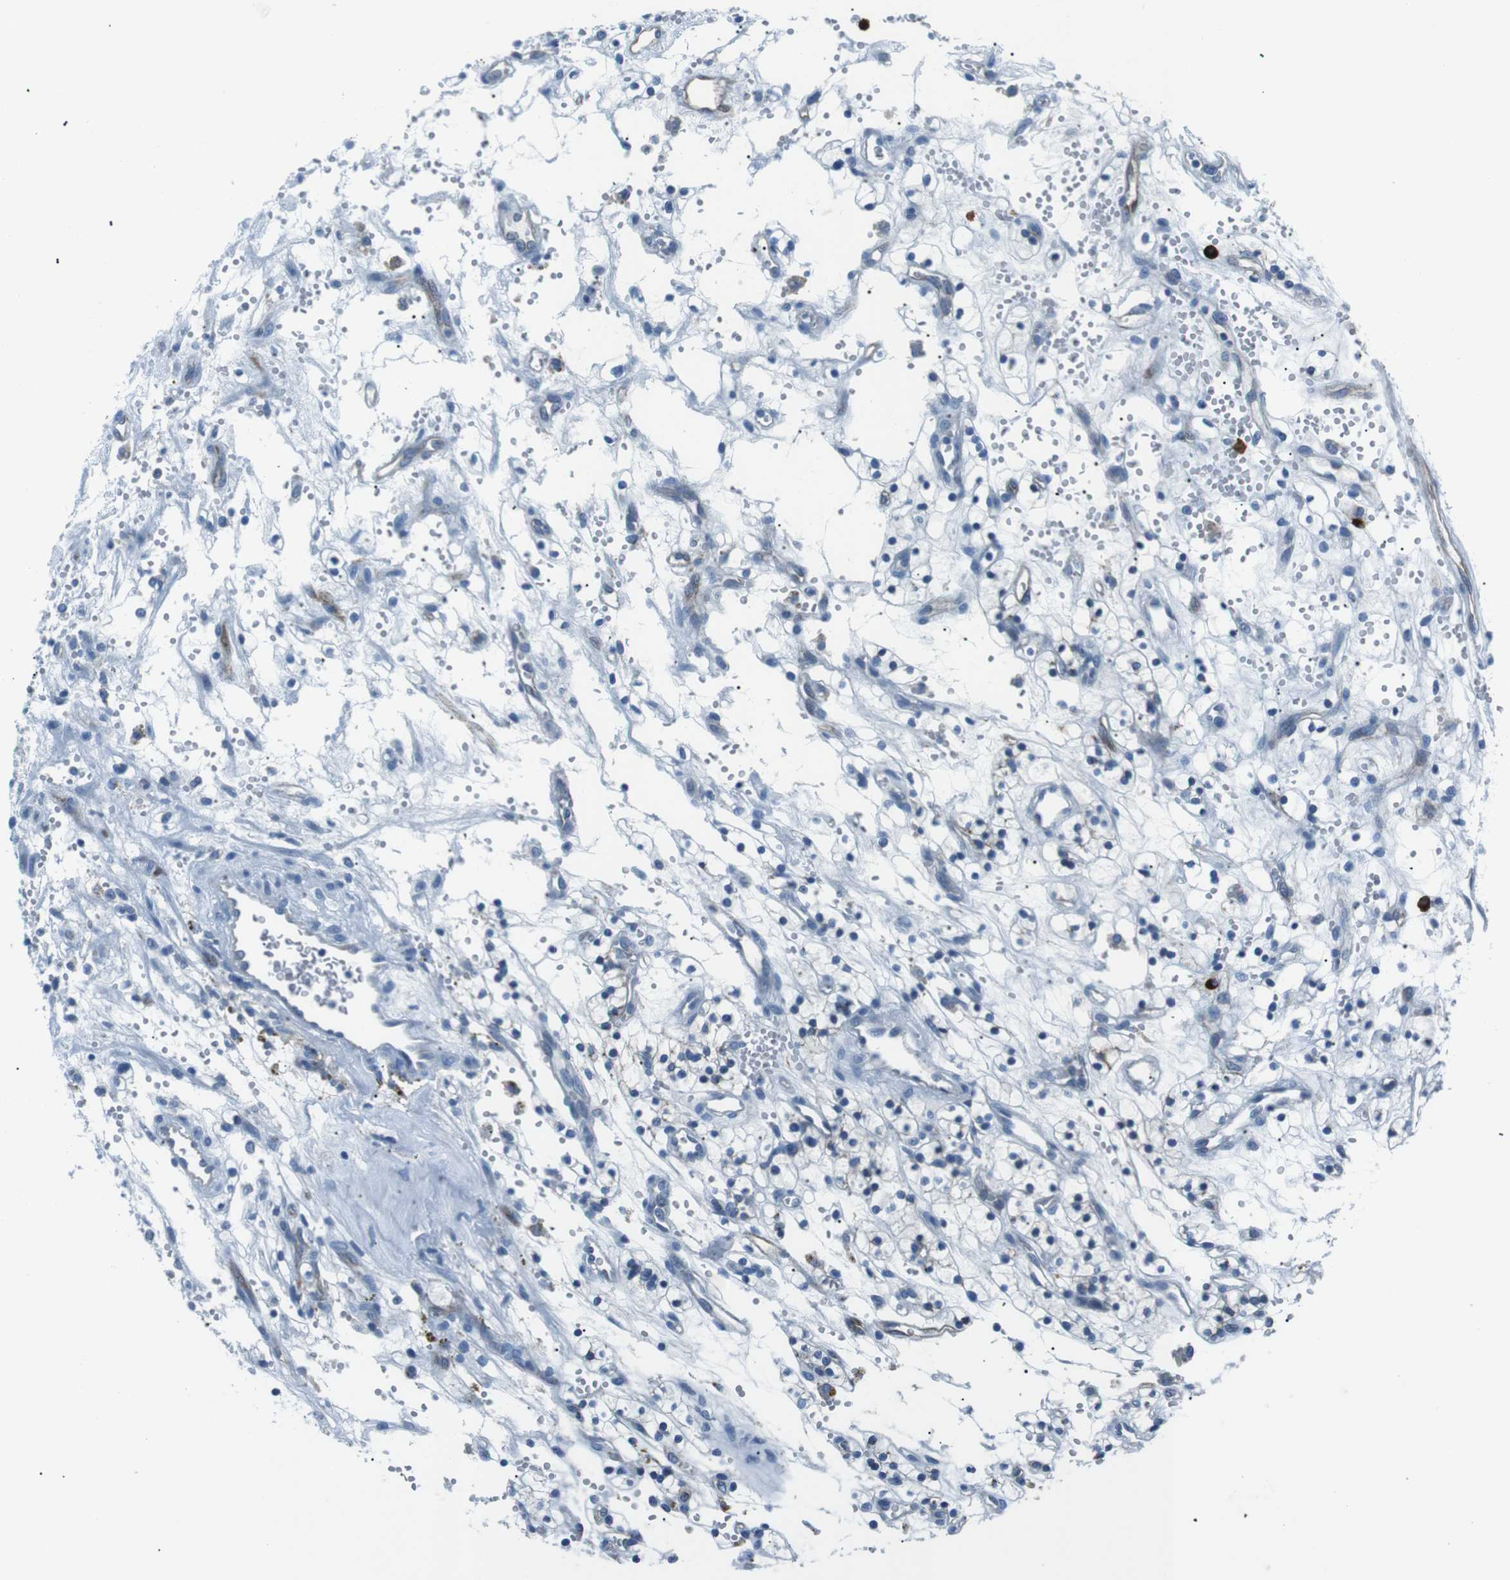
{"staining": {"intensity": "negative", "quantity": "none", "location": "none"}, "tissue": "renal cancer", "cell_type": "Tumor cells", "image_type": "cancer", "snomed": [{"axis": "morphology", "description": "Adenocarcinoma, NOS"}, {"axis": "topography", "description": "Kidney"}], "caption": "Image shows no significant protein staining in tumor cells of renal cancer (adenocarcinoma).", "gene": "CSF2RA", "patient": {"sex": "female", "age": 57}}